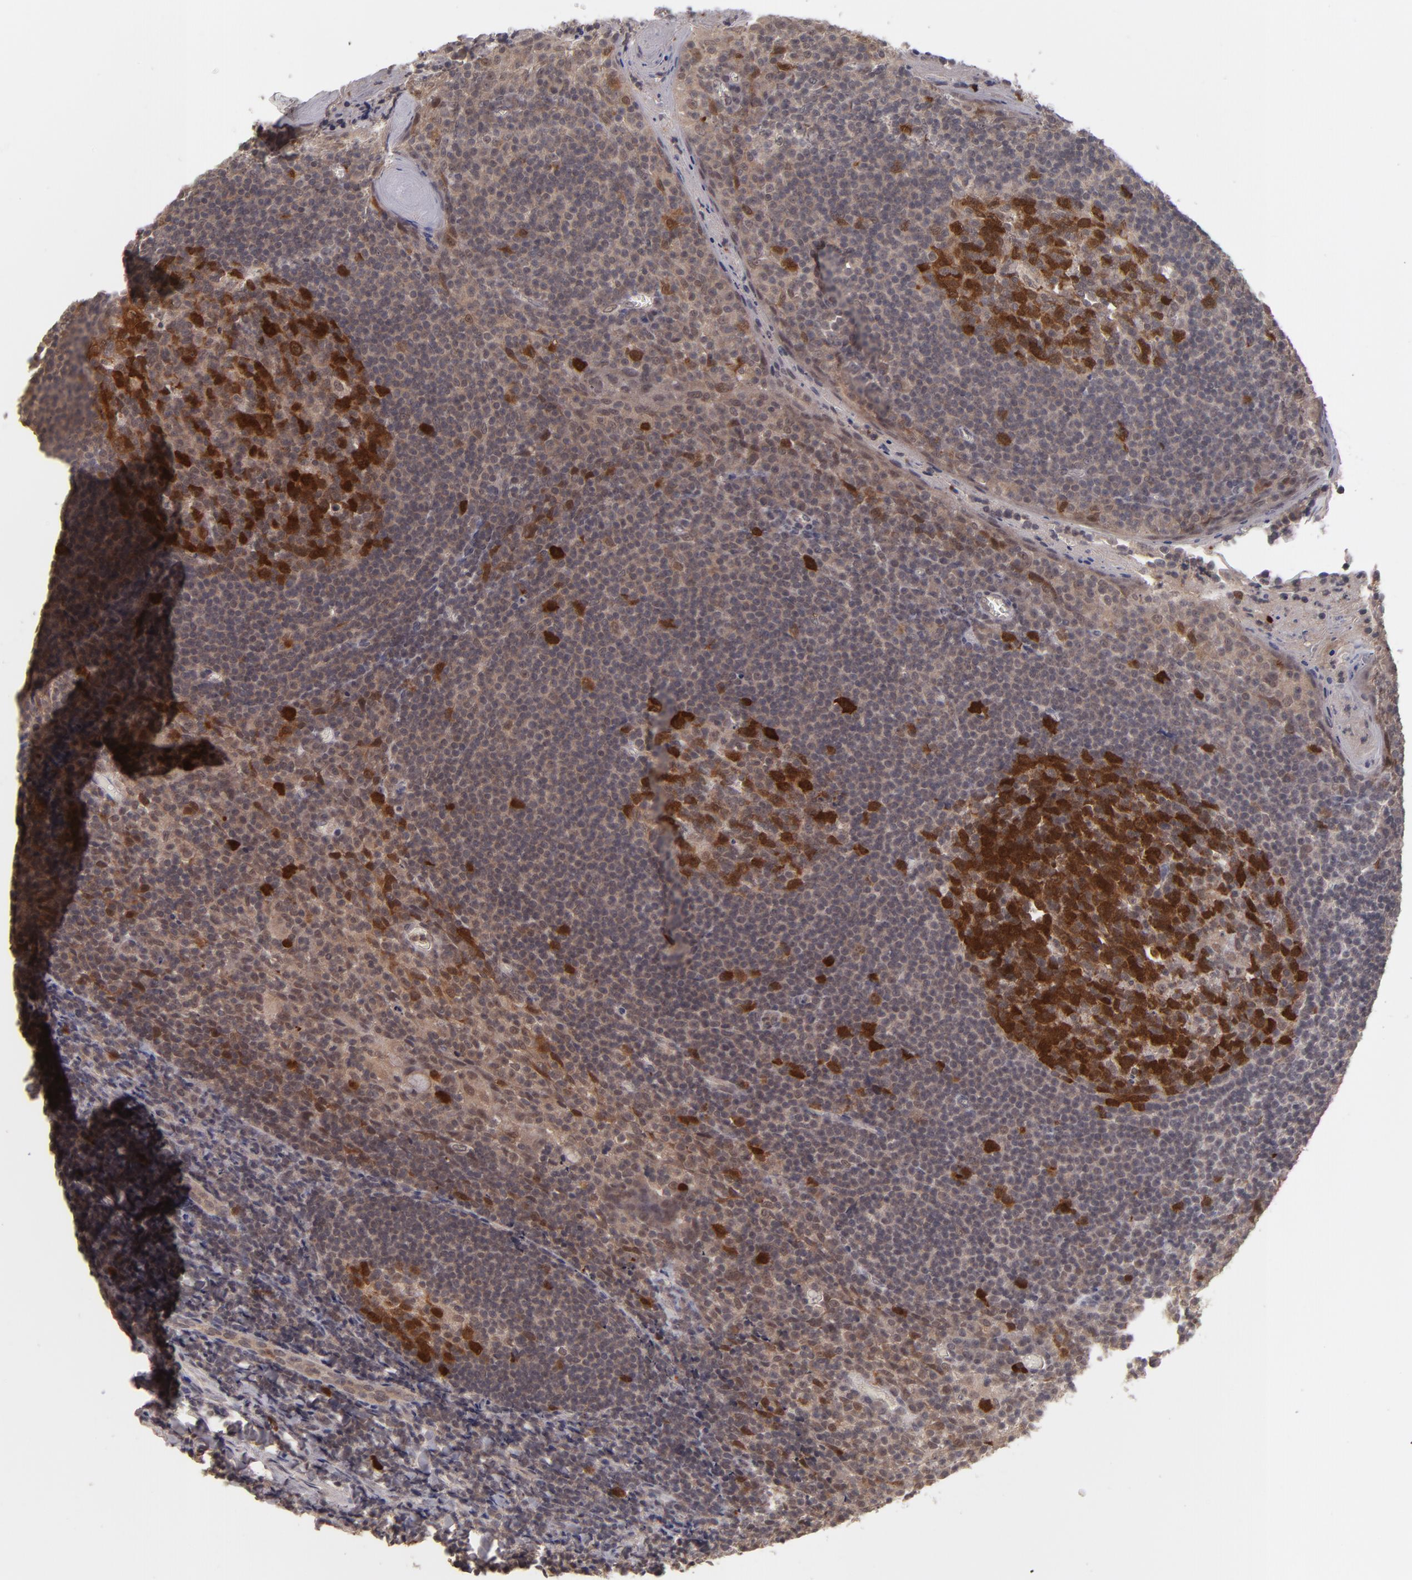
{"staining": {"intensity": "strong", "quantity": ">75%", "location": "cytoplasmic/membranous,nuclear"}, "tissue": "tonsil", "cell_type": "Germinal center cells", "image_type": "normal", "snomed": [{"axis": "morphology", "description": "Normal tissue, NOS"}, {"axis": "topography", "description": "Tonsil"}], "caption": "A brown stain highlights strong cytoplasmic/membranous,nuclear expression of a protein in germinal center cells of unremarkable human tonsil.", "gene": "TYMS", "patient": {"sex": "male", "age": 31}}